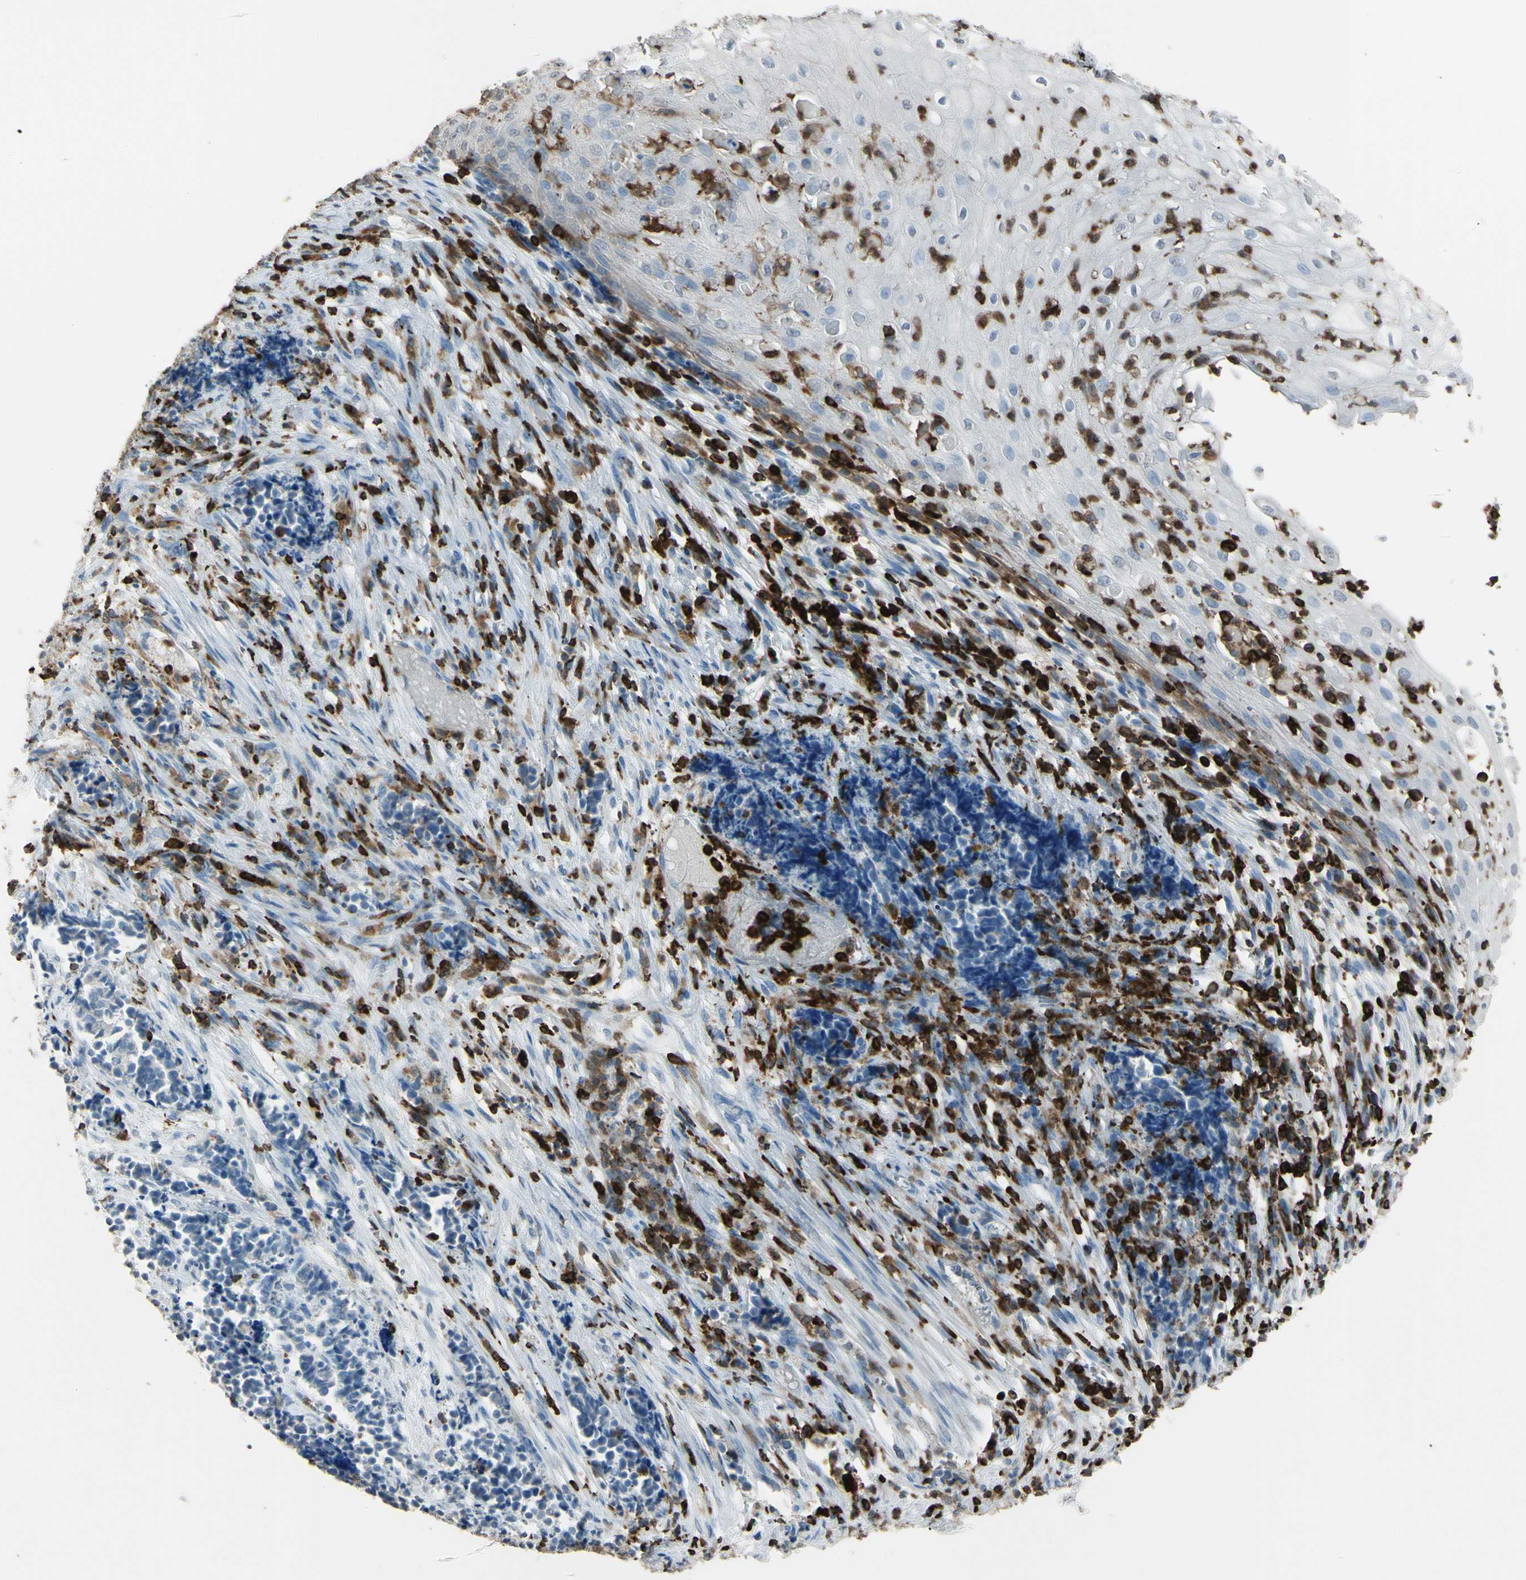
{"staining": {"intensity": "negative", "quantity": "none", "location": "none"}, "tissue": "cervical cancer", "cell_type": "Tumor cells", "image_type": "cancer", "snomed": [{"axis": "morphology", "description": "Normal tissue, NOS"}, {"axis": "morphology", "description": "Squamous cell carcinoma, NOS"}, {"axis": "topography", "description": "Cervix"}], "caption": "This is an immunohistochemistry micrograph of cervical cancer (squamous cell carcinoma). There is no positivity in tumor cells.", "gene": "PSTPIP1", "patient": {"sex": "female", "age": 35}}